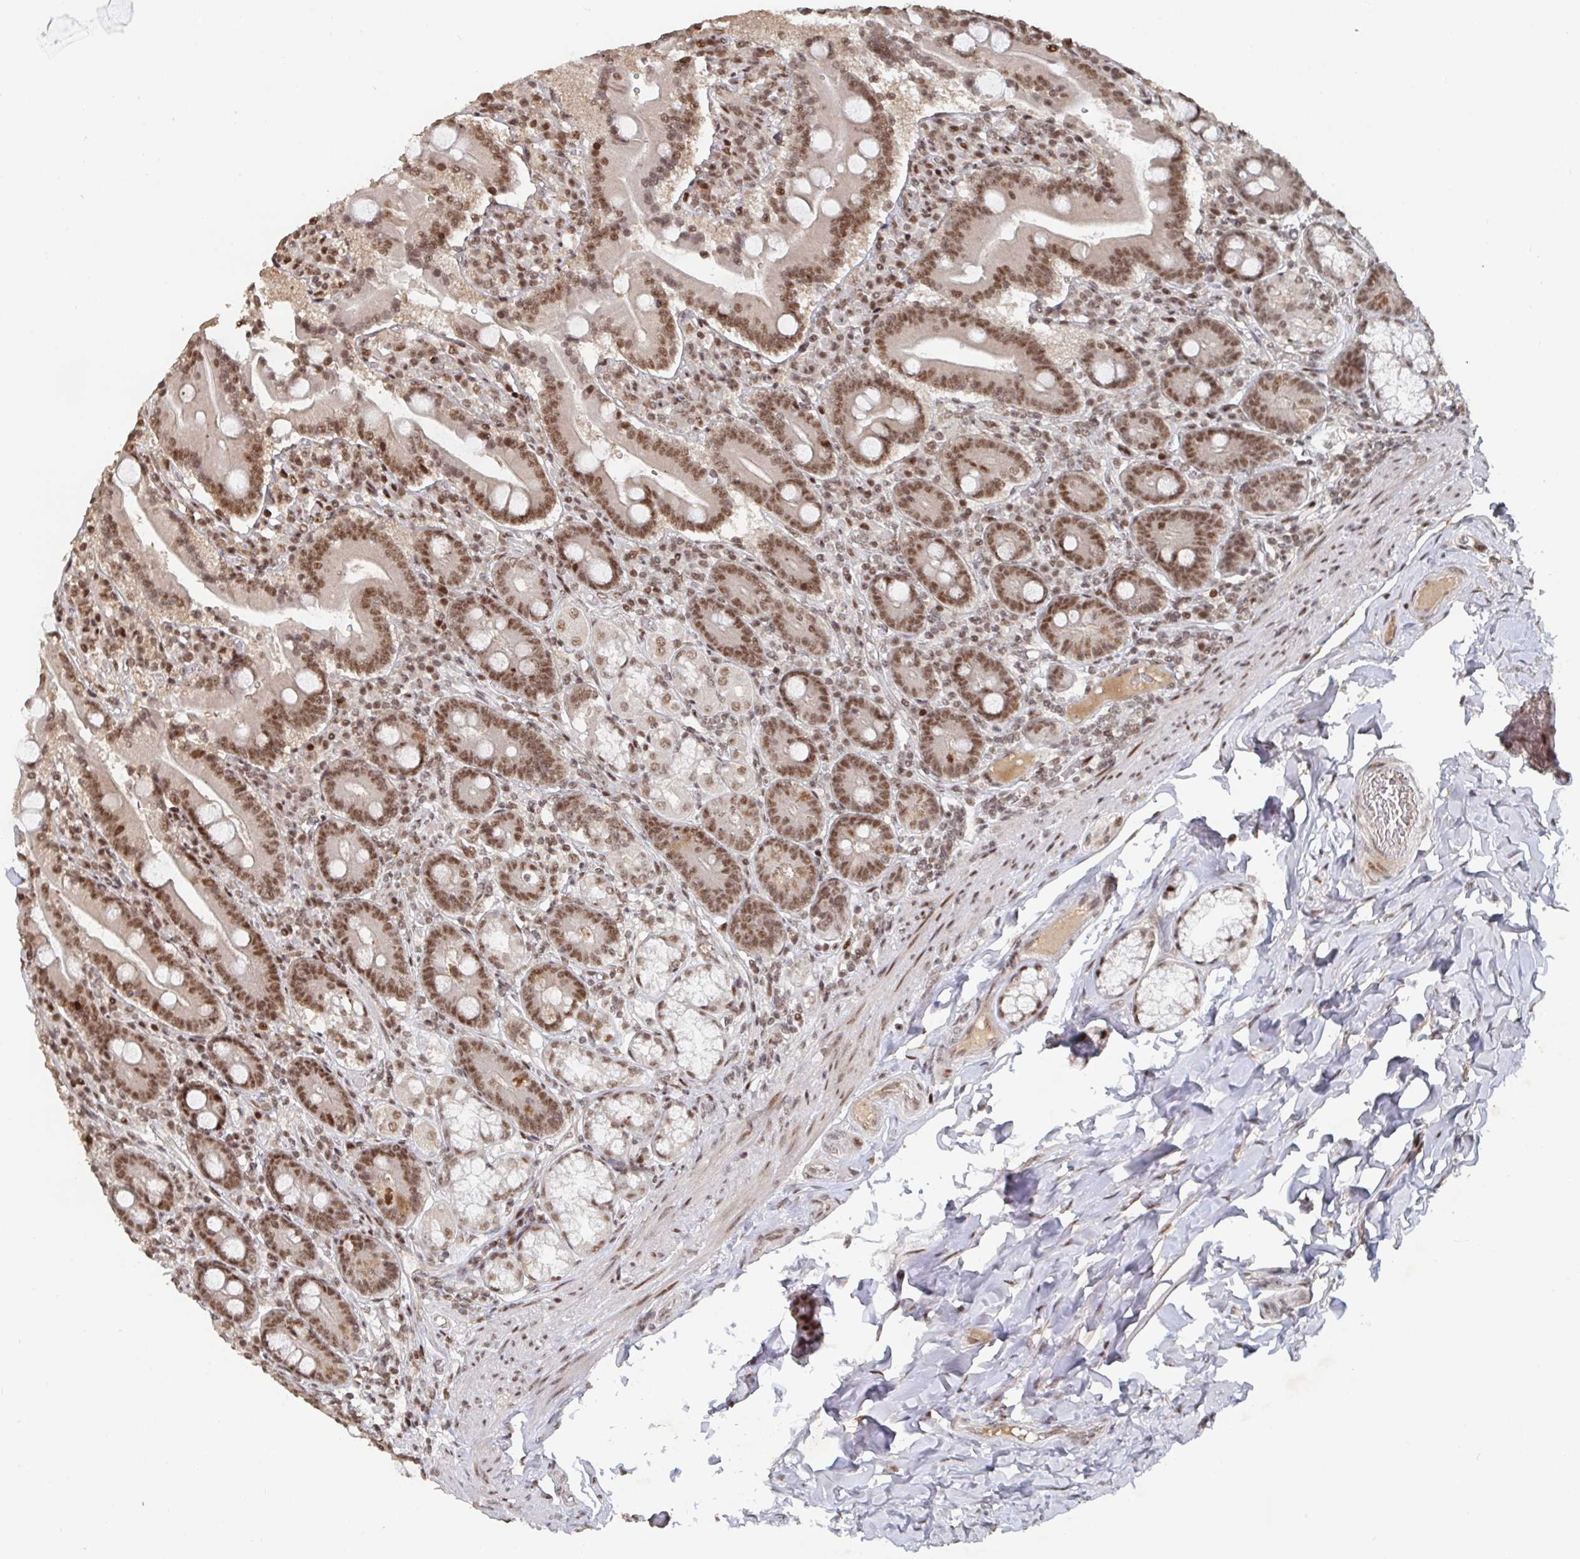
{"staining": {"intensity": "moderate", "quantity": ">75%", "location": "nuclear"}, "tissue": "duodenum", "cell_type": "Glandular cells", "image_type": "normal", "snomed": [{"axis": "morphology", "description": "Normal tissue, NOS"}, {"axis": "topography", "description": "Duodenum"}], "caption": "Glandular cells demonstrate medium levels of moderate nuclear positivity in approximately >75% of cells in benign human duodenum.", "gene": "ZDHHC12", "patient": {"sex": "female", "age": 62}}